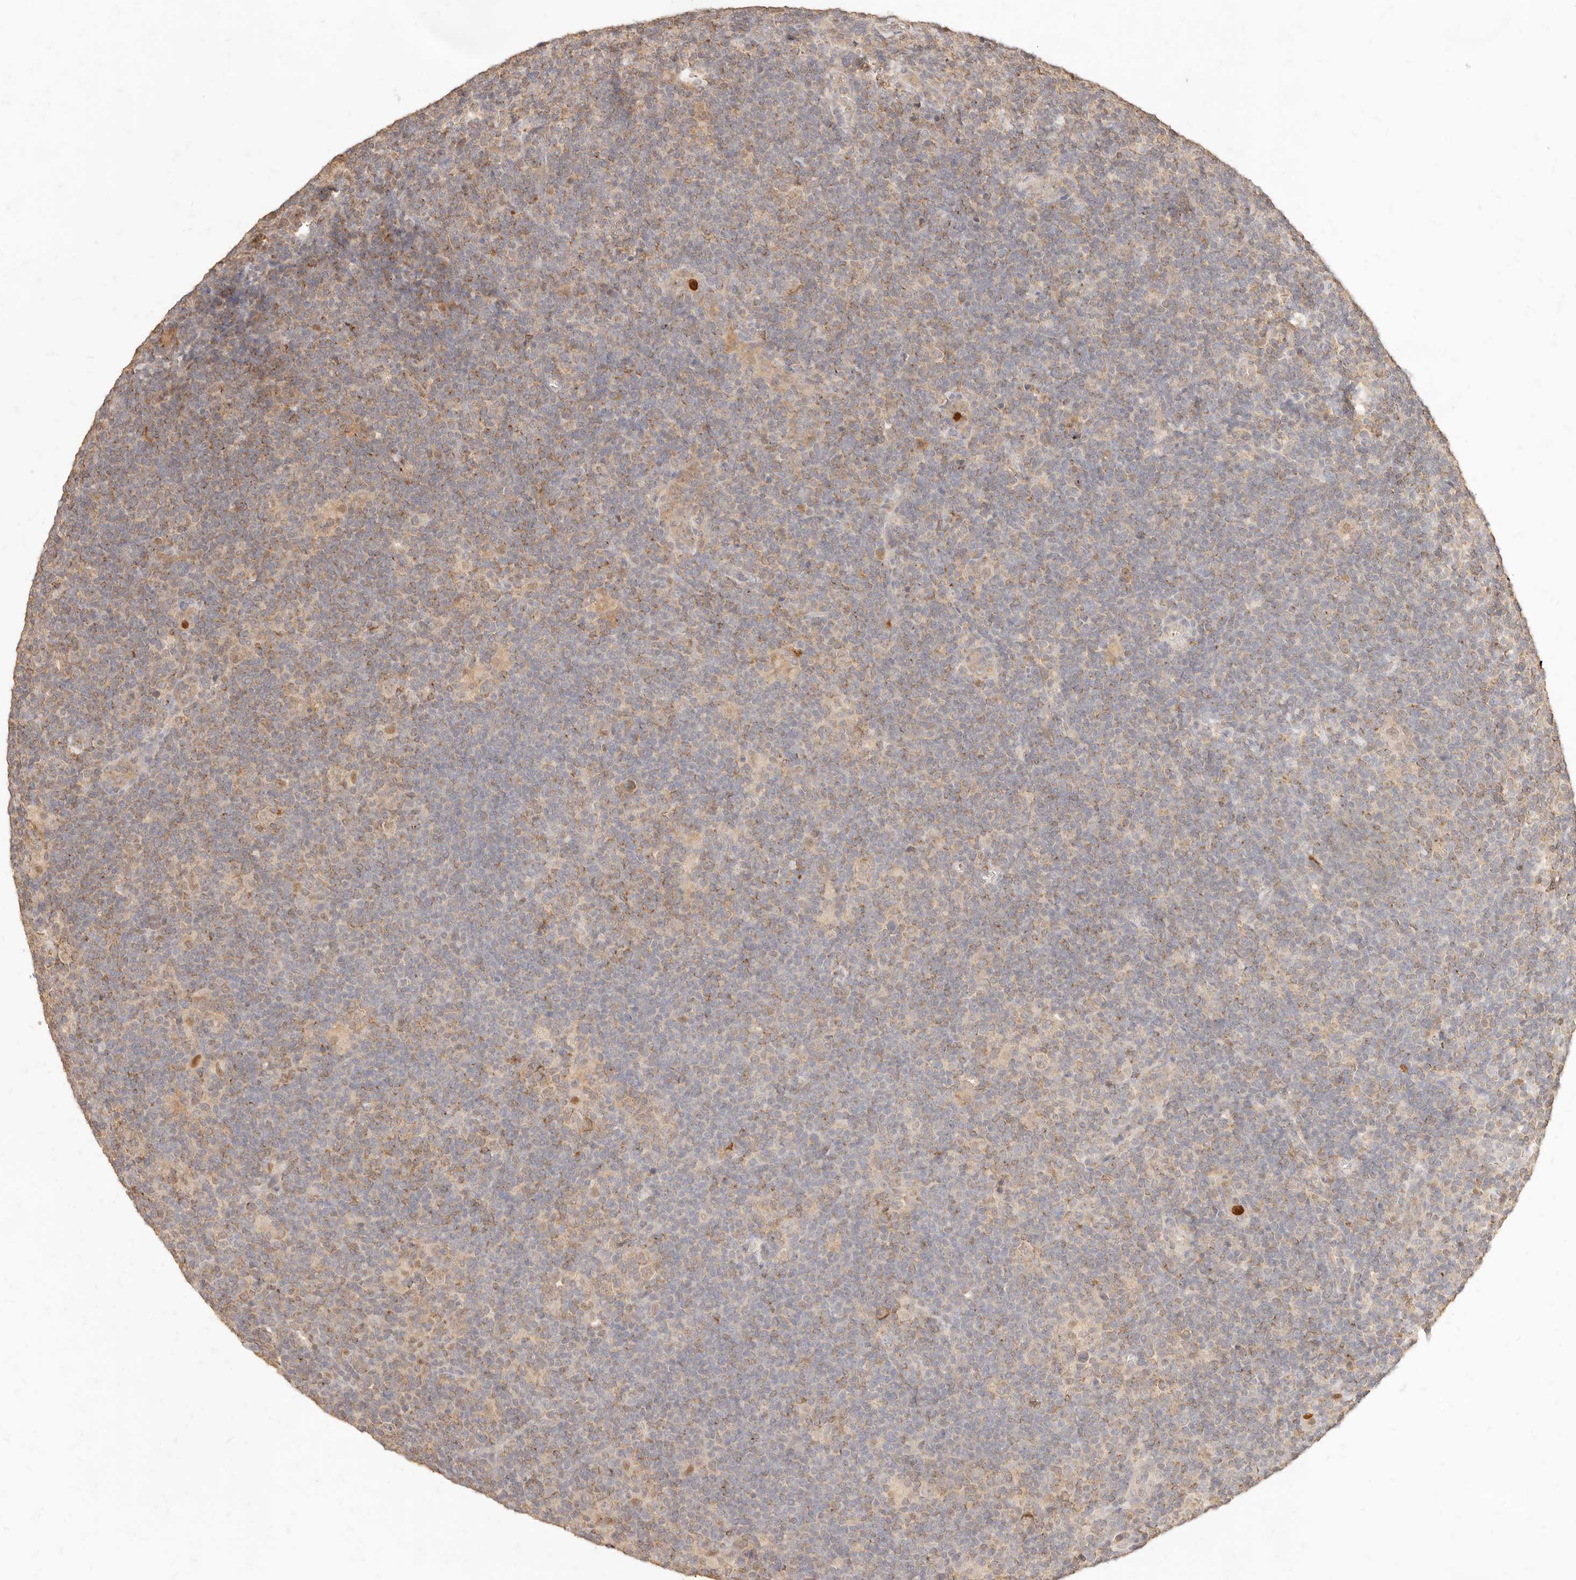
{"staining": {"intensity": "weak", "quantity": "25%-75%", "location": "nuclear"}, "tissue": "lymphoma", "cell_type": "Tumor cells", "image_type": "cancer", "snomed": [{"axis": "morphology", "description": "Hodgkin's disease, NOS"}, {"axis": "topography", "description": "Lymph node"}], "caption": "This histopathology image displays immunohistochemistry (IHC) staining of human lymphoma, with low weak nuclear positivity in approximately 25%-75% of tumor cells.", "gene": "TMTC2", "patient": {"sex": "female", "age": 57}}